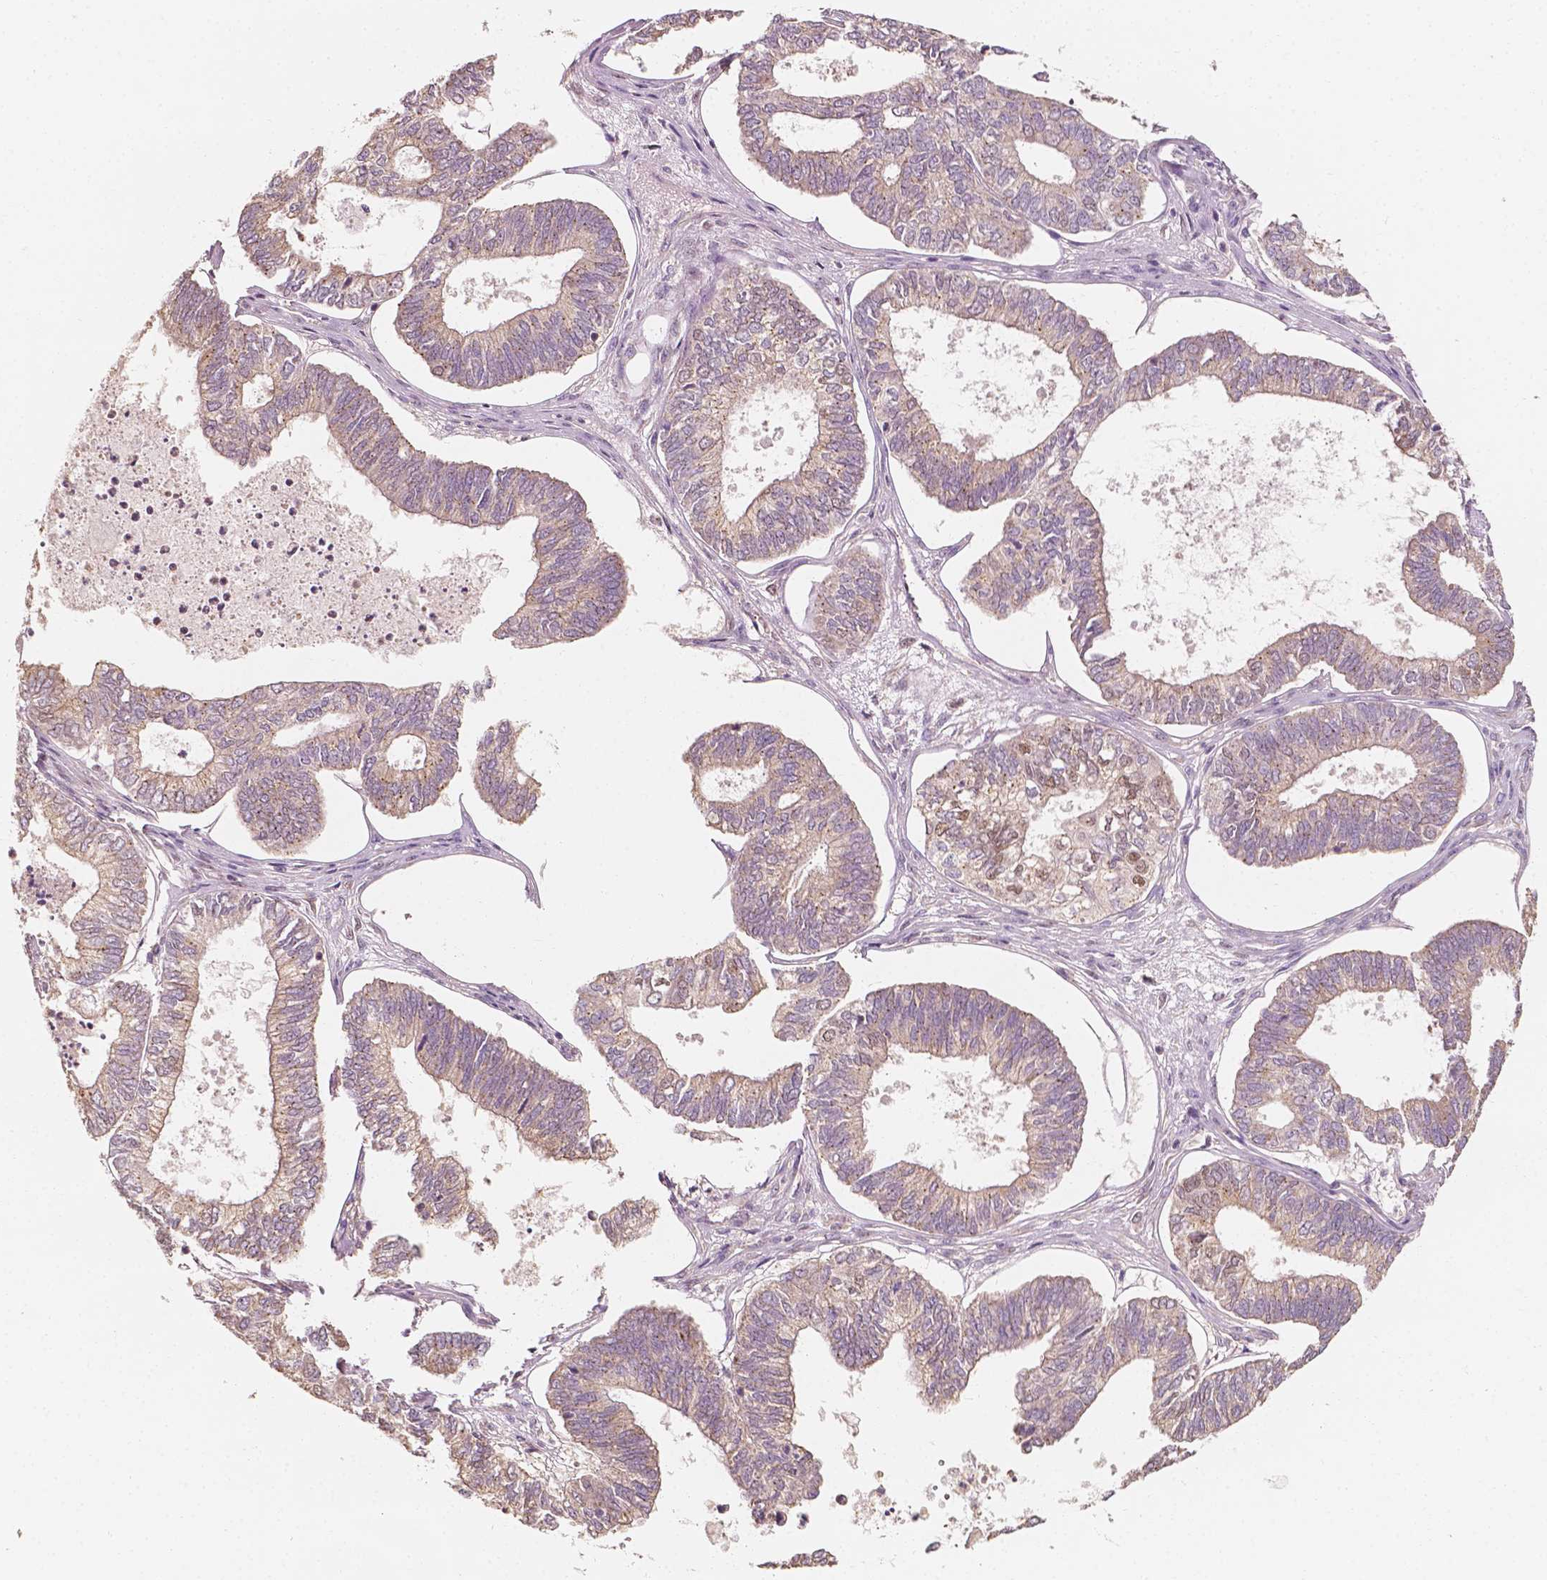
{"staining": {"intensity": "weak", "quantity": "25%-75%", "location": "cytoplasmic/membranous"}, "tissue": "ovarian cancer", "cell_type": "Tumor cells", "image_type": "cancer", "snomed": [{"axis": "morphology", "description": "Carcinoma, endometroid"}, {"axis": "topography", "description": "Ovary"}], "caption": "This is an image of immunohistochemistry (IHC) staining of ovarian endometroid carcinoma, which shows weak positivity in the cytoplasmic/membranous of tumor cells.", "gene": "TBC1D17", "patient": {"sex": "female", "age": 64}}